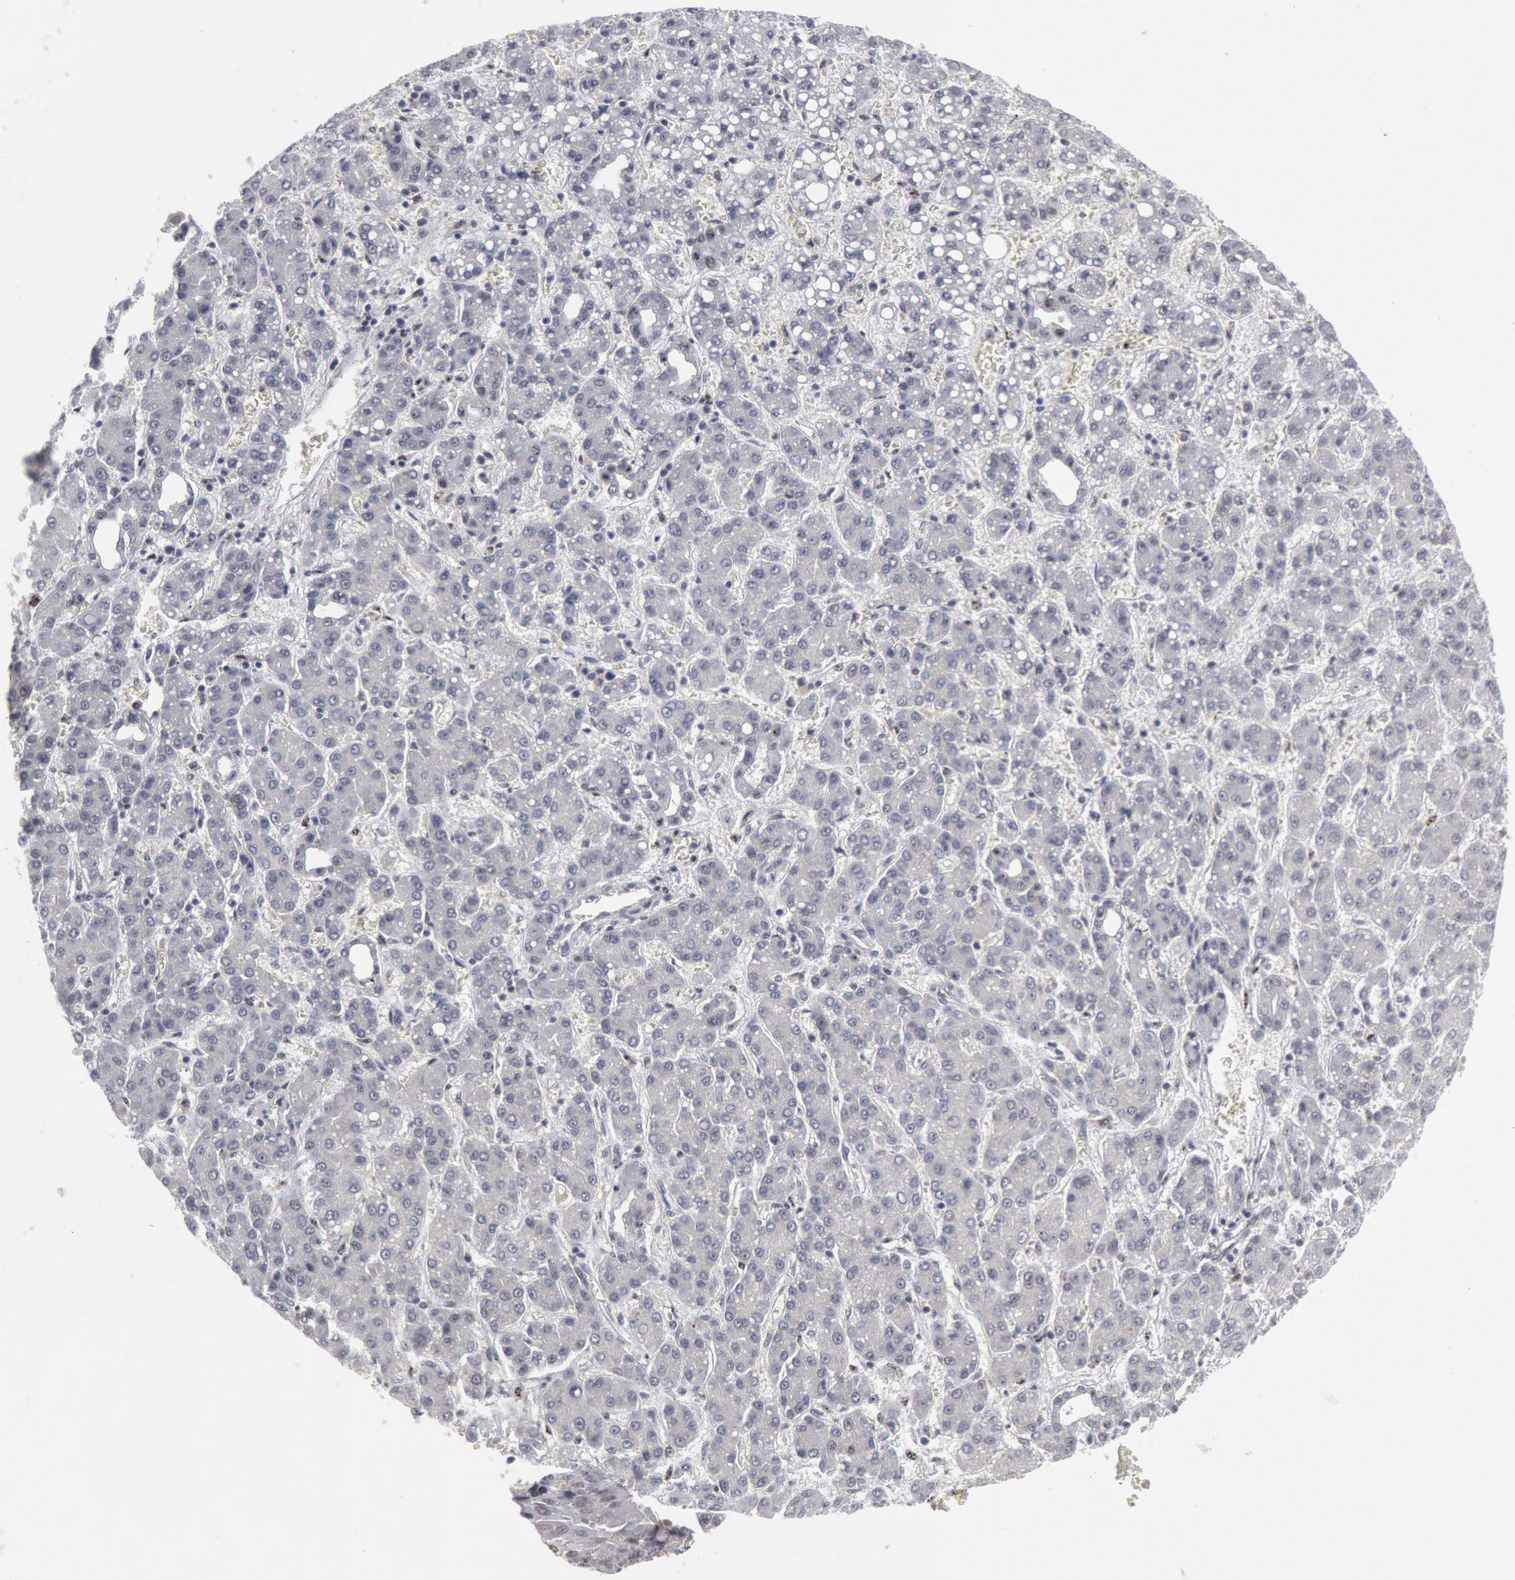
{"staining": {"intensity": "negative", "quantity": "none", "location": "none"}, "tissue": "liver cancer", "cell_type": "Tumor cells", "image_type": "cancer", "snomed": [{"axis": "morphology", "description": "Carcinoma, Hepatocellular, NOS"}, {"axis": "topography", "description": "Liver"}], "caption": "Protein analysis of liver hepatocellular carcinoma displays no significant positivity in tumor cells.", "gene": "FOXO1", "patient": {"sex": "male", "age": 69}}